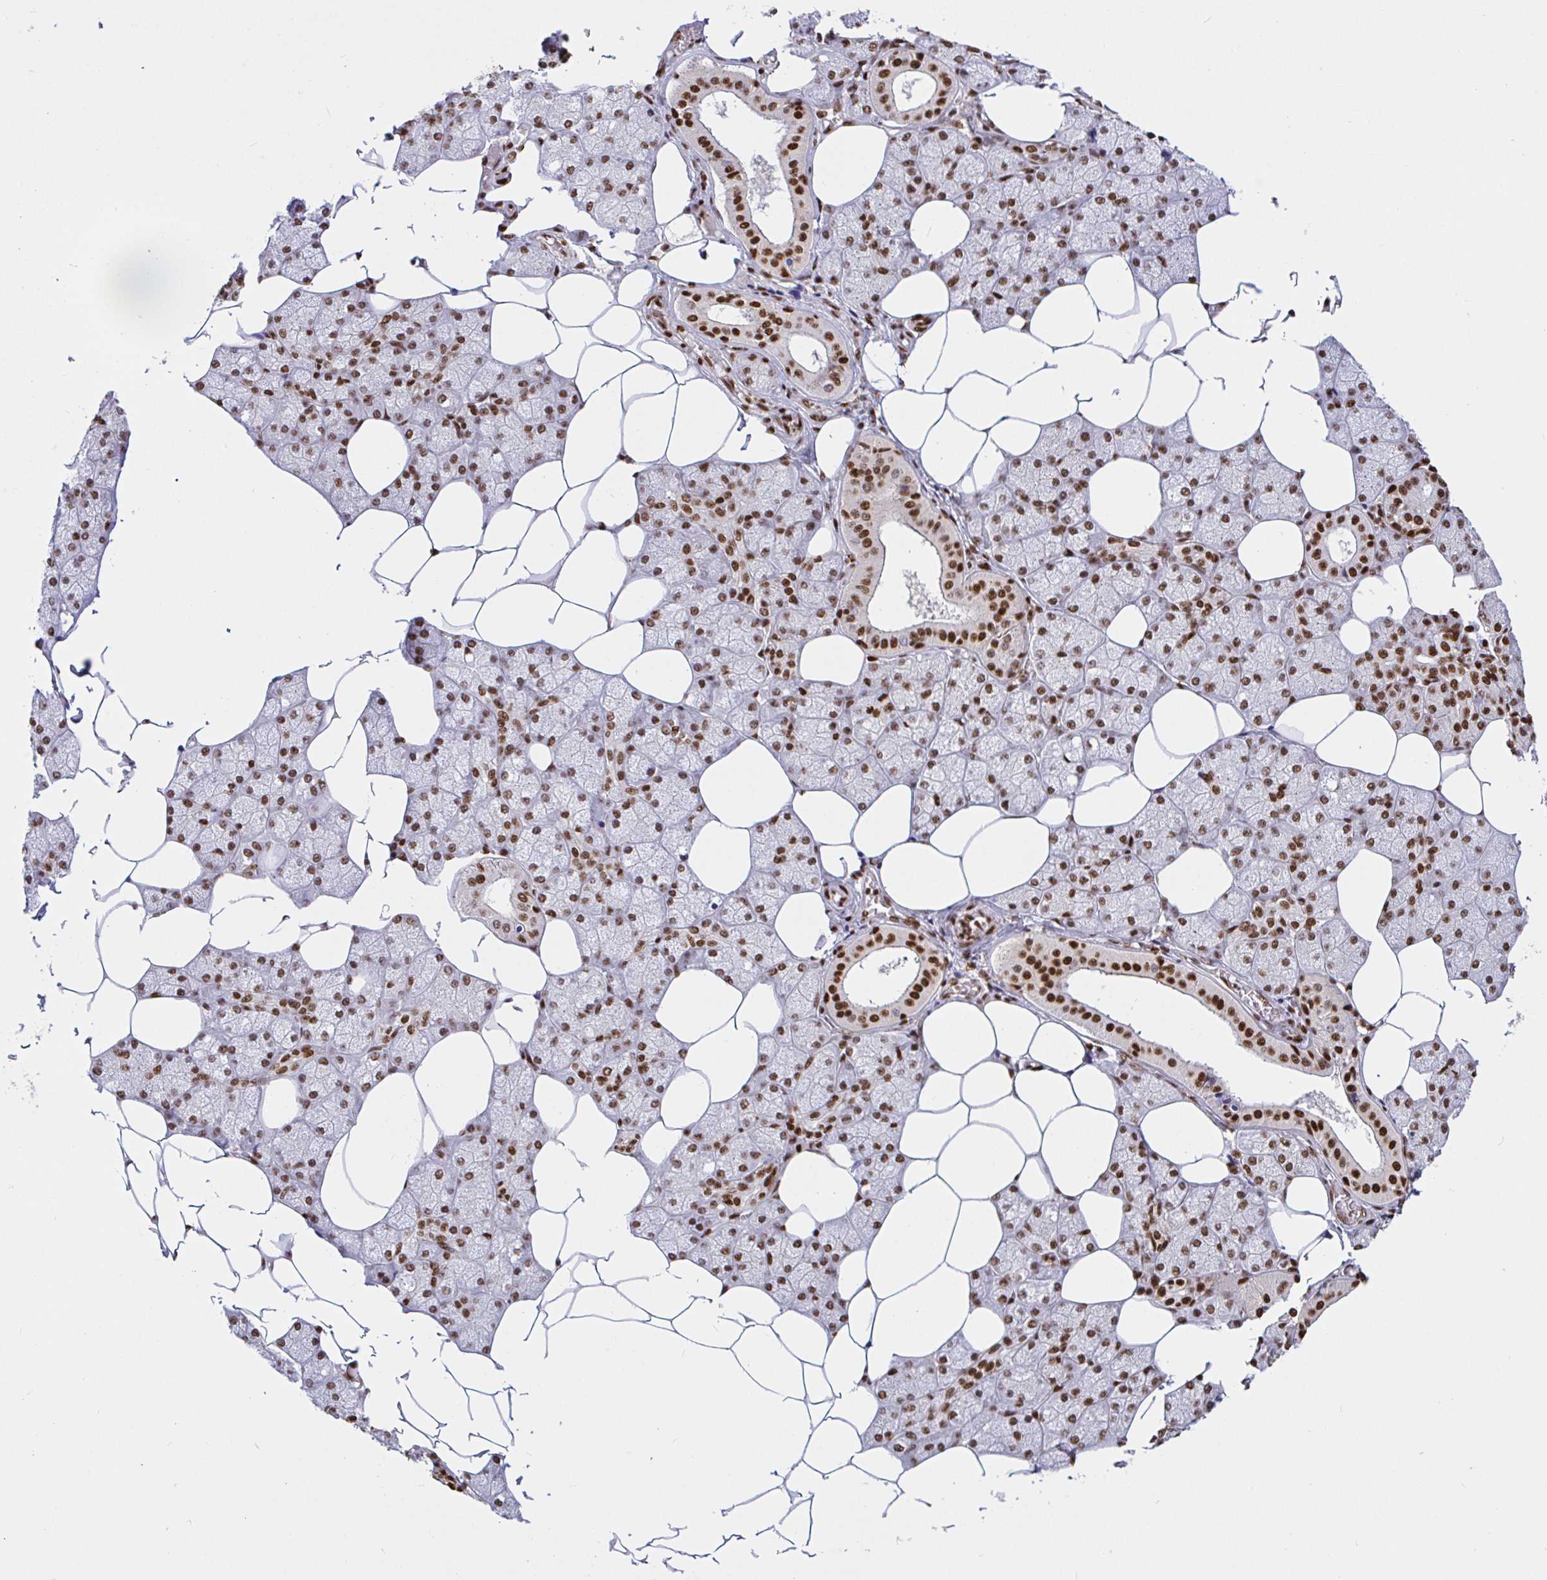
{"staining": {"intensity": "strong", "quantity": ">75%", "location": "nuclear"}, "tissue": "salivary gland", "cell_type": "Glandular cells", "image_type": "normal", "snomed": [{"axis": "morphology", "description": "Normal tissue, NOS"}, {"axis": "topography", "description": "Salivary gland"}], "caption": "Protein staining reveals strong nuclear expression in approximately >75% of glandular cells in benign salivary gland.", "gene": "SP3", "patient": {"sex": "female", "age": 43}}